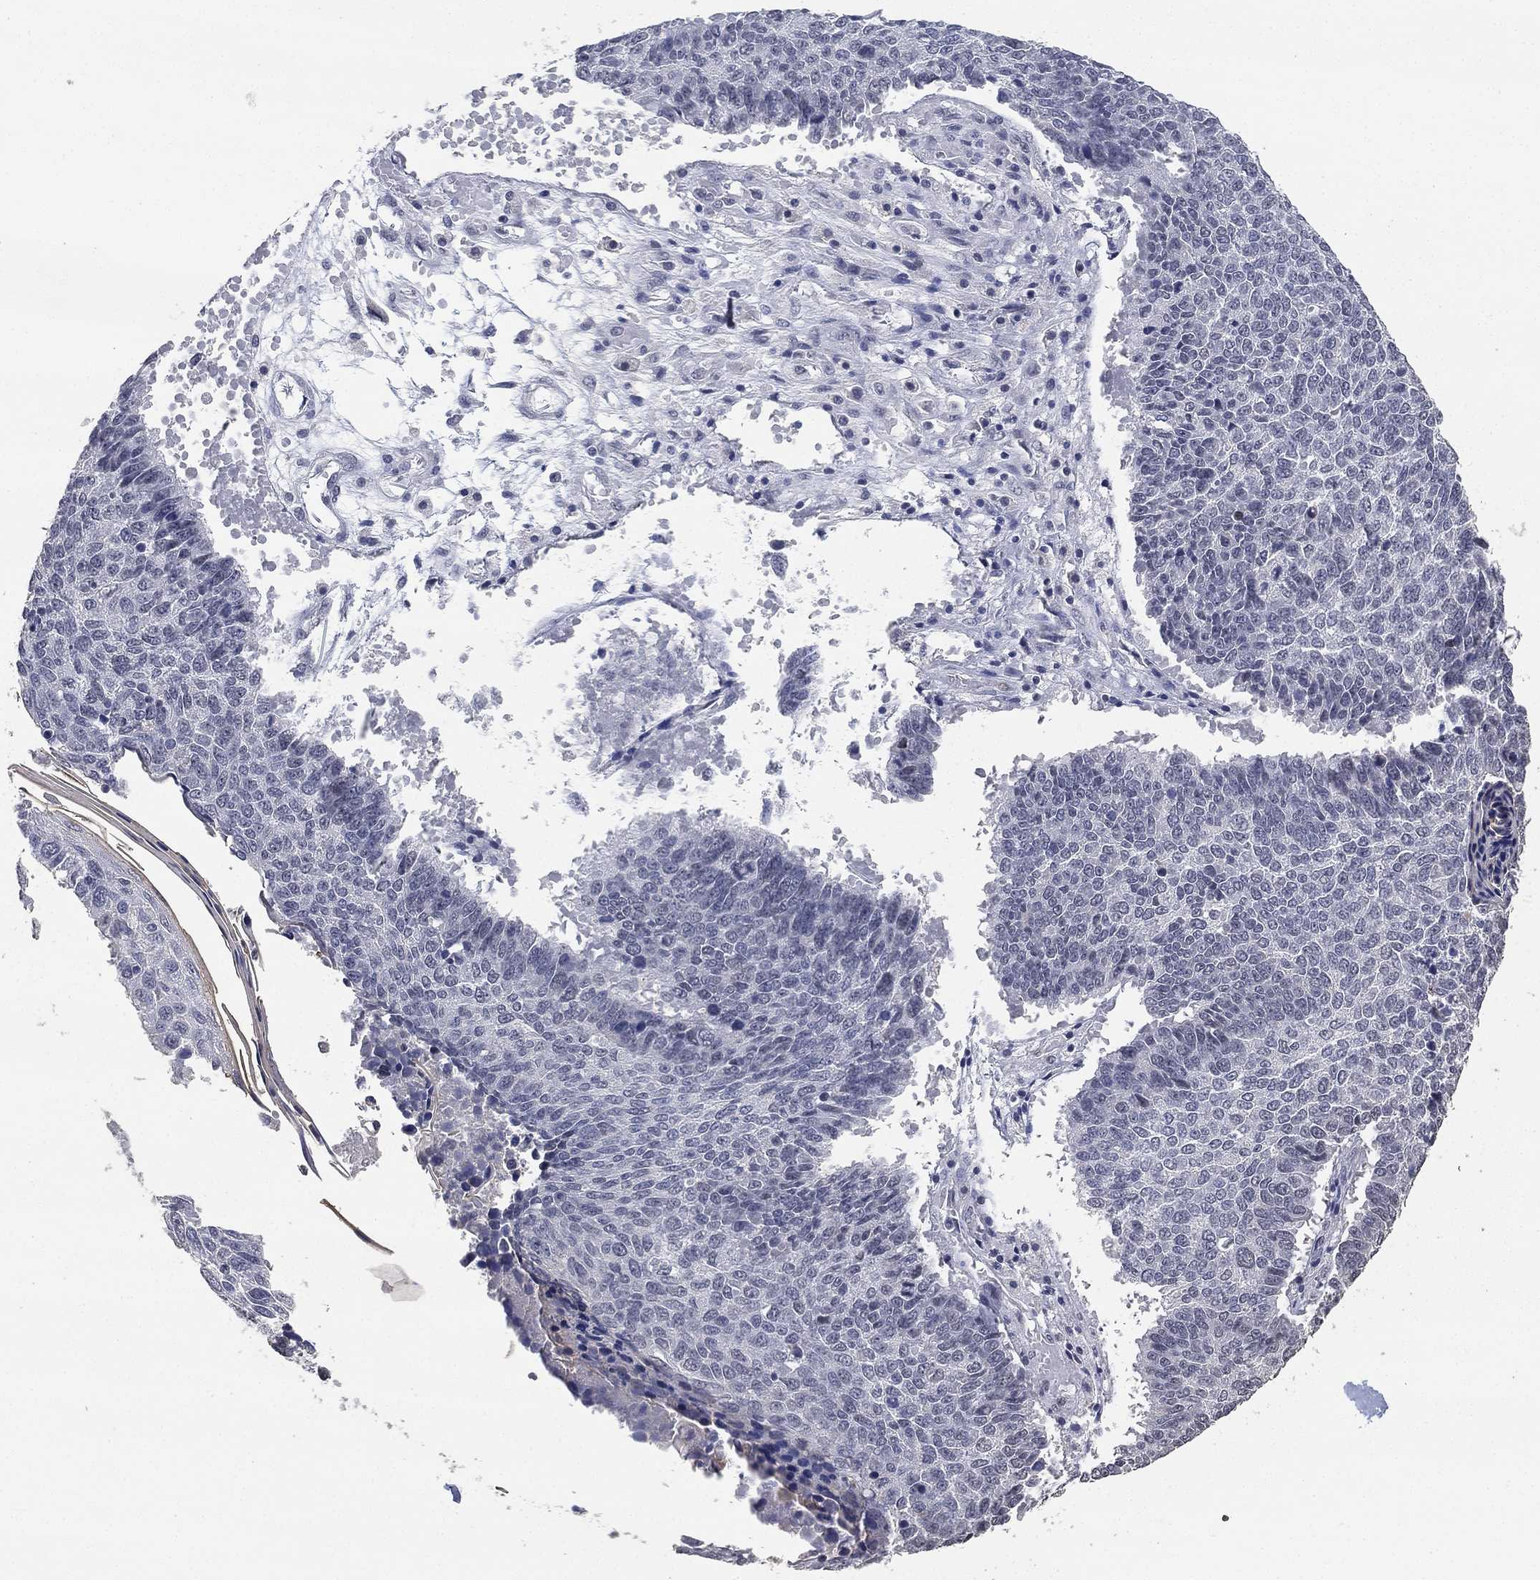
{"staining": {"intensity": "negative", "quantity": "none", "location": "none"}, "tissue": "lung cancer", "cell_type": "Tumor cells", "image_type": "cancer", "snomed": [{"axis": "morphology", "description": "Squamous cell carcinoma, NOS"}, {"axis": "topography", "description": "Lung"}], "caption": "This is a image of IHC staining of squamous cell carcinoma (lung), which shows no positivity in tumor cells.", "gene": "DSG1", "patient": {"sex": "male", "age": 73}}